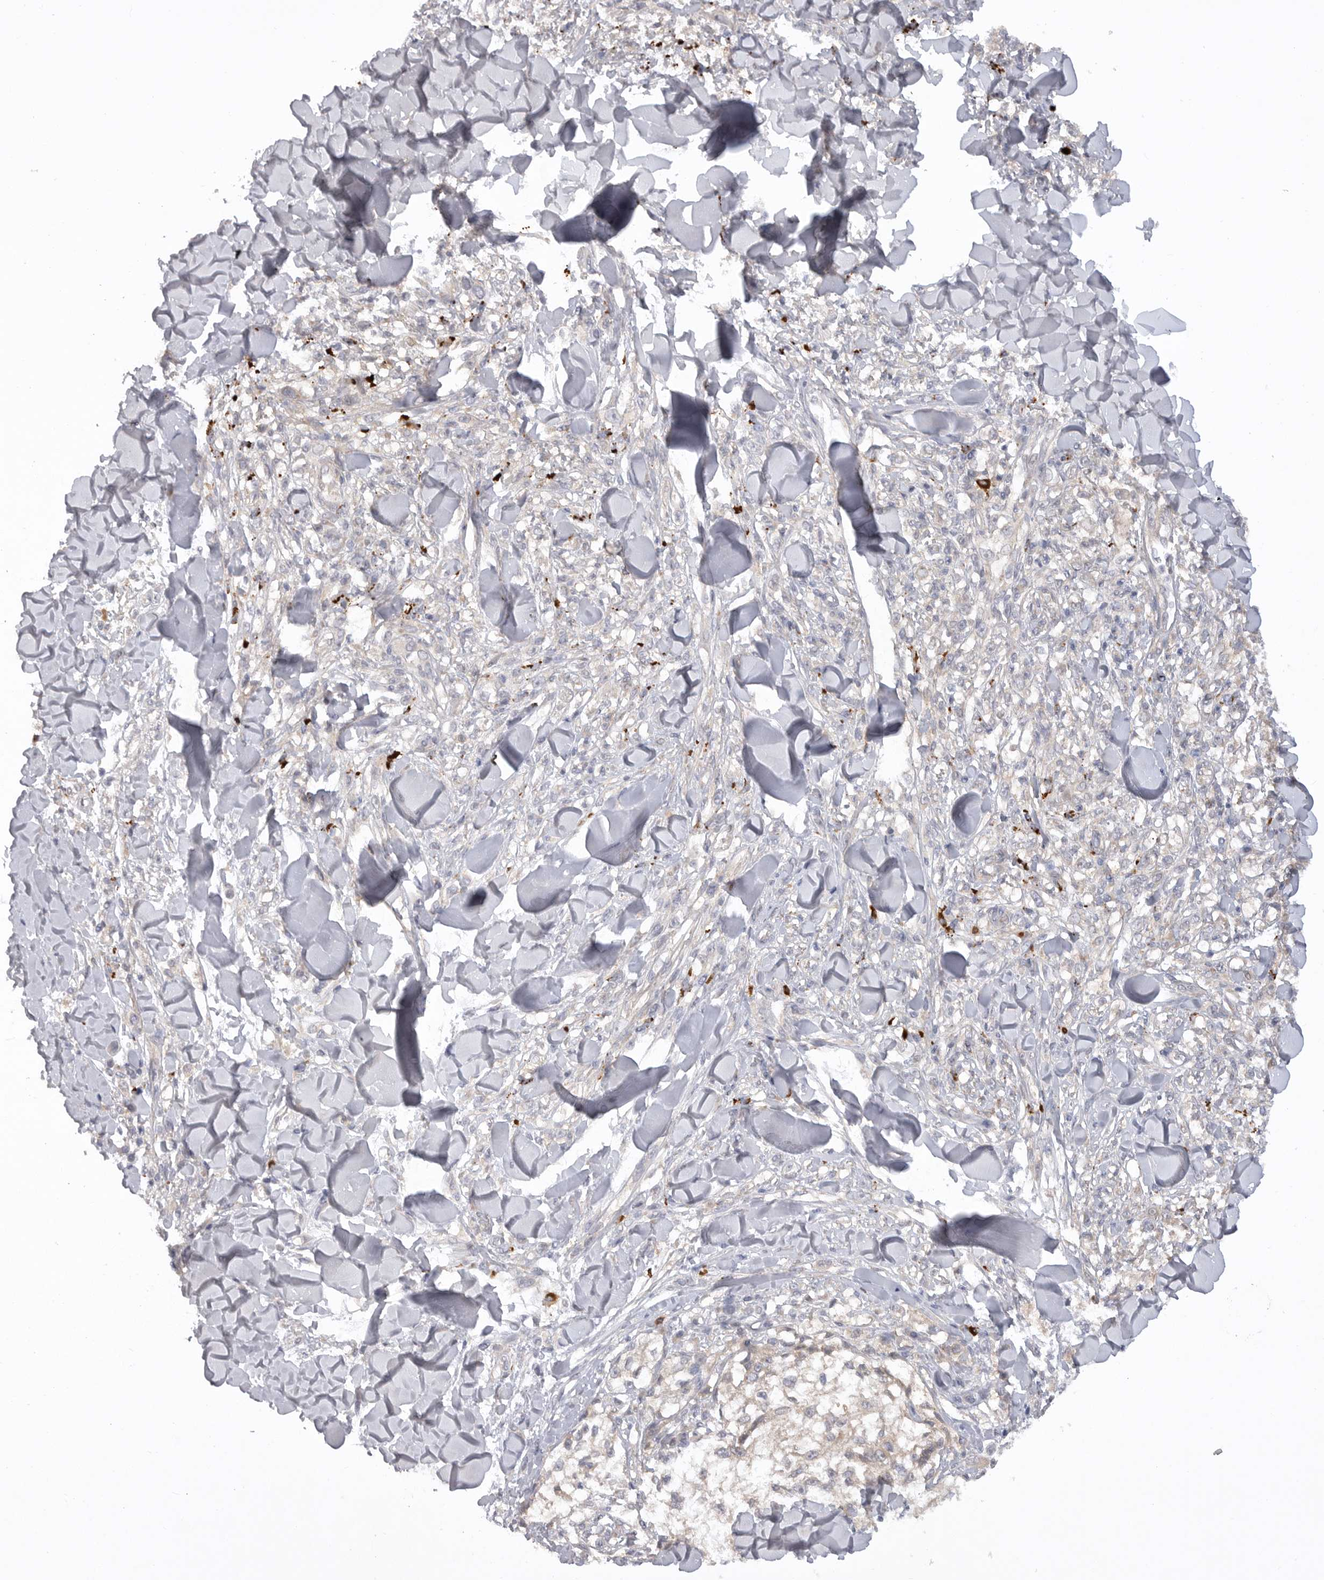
{"staining": {"intensity": "negative", "quantity": "none", "location": "none"}, "tissue": "melanoma", "cell_type": "Tumor cells", "image_type": "cancer", "snomed": [{"axis": "morphology", "description": "Malignant melanoma, NOS"}, {"axis": "topography", "description": "Skin of head"}], "caption": "Human melanoma stained for a protein using immunohistochemistry (IHC) reveals no staining in tumor cells.", "gene": "DHDDS", "patient": {"sex": "male", "age": 83}}